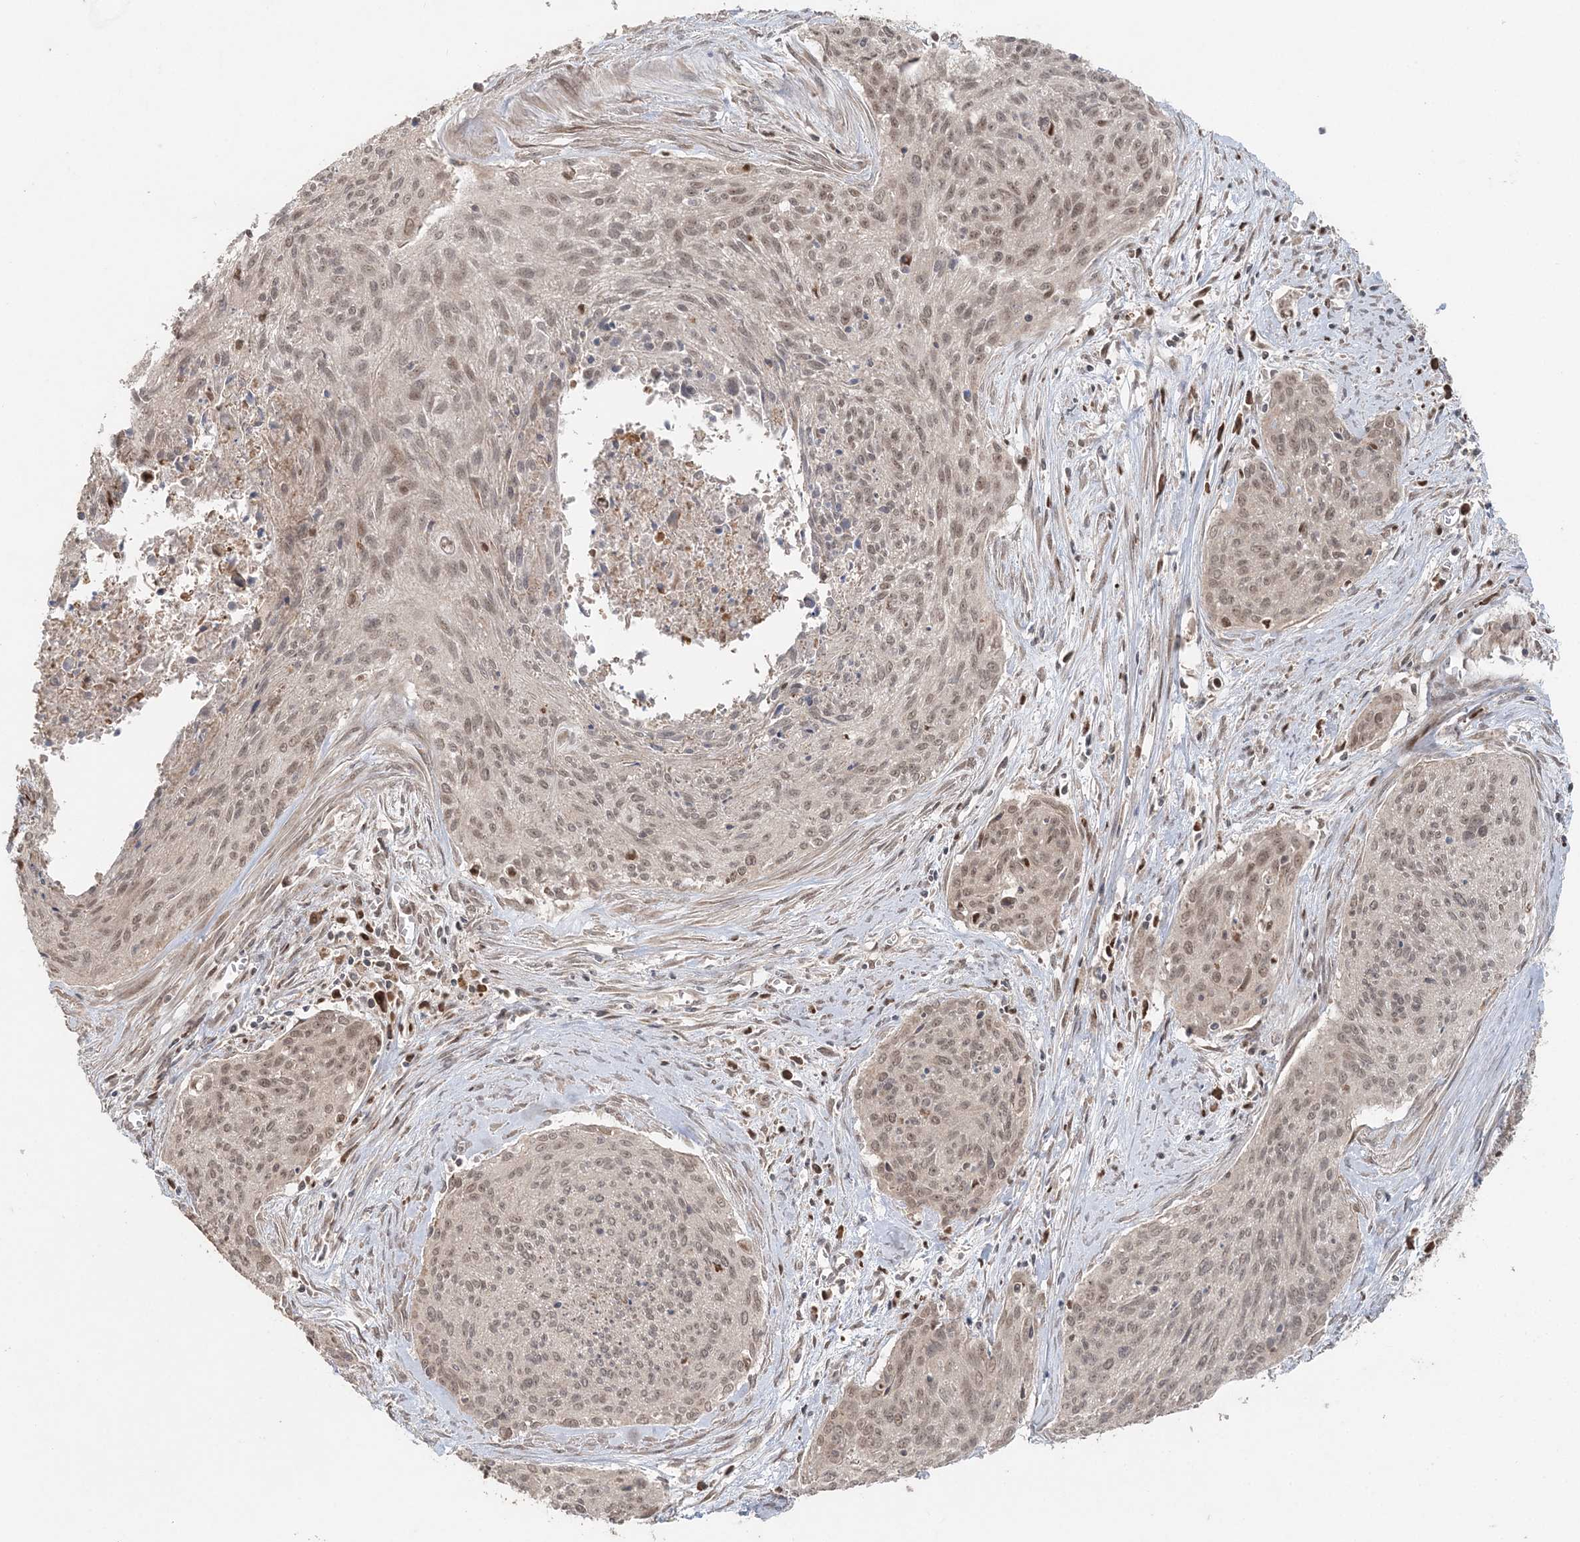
{"staining": {"intensity": "weak", "quantity": ">75%", "location": "nuclear"}, "tissue": "cervical cancer", "cell_type": "Tumor cells", "image_type": "cancer", "snomed": [{"axis": "morphology", "description": "Squamous cell carcinoma, NOS"}, {"axis": "topography", "description": "Cervix"}], "caption": "Cervical squamous cell carcinoma stained for a protein demonstrates weak nuclear positivity in tumor cells.", "gene": "SLU7", "patient": {"sex": "female", "age": 55}}